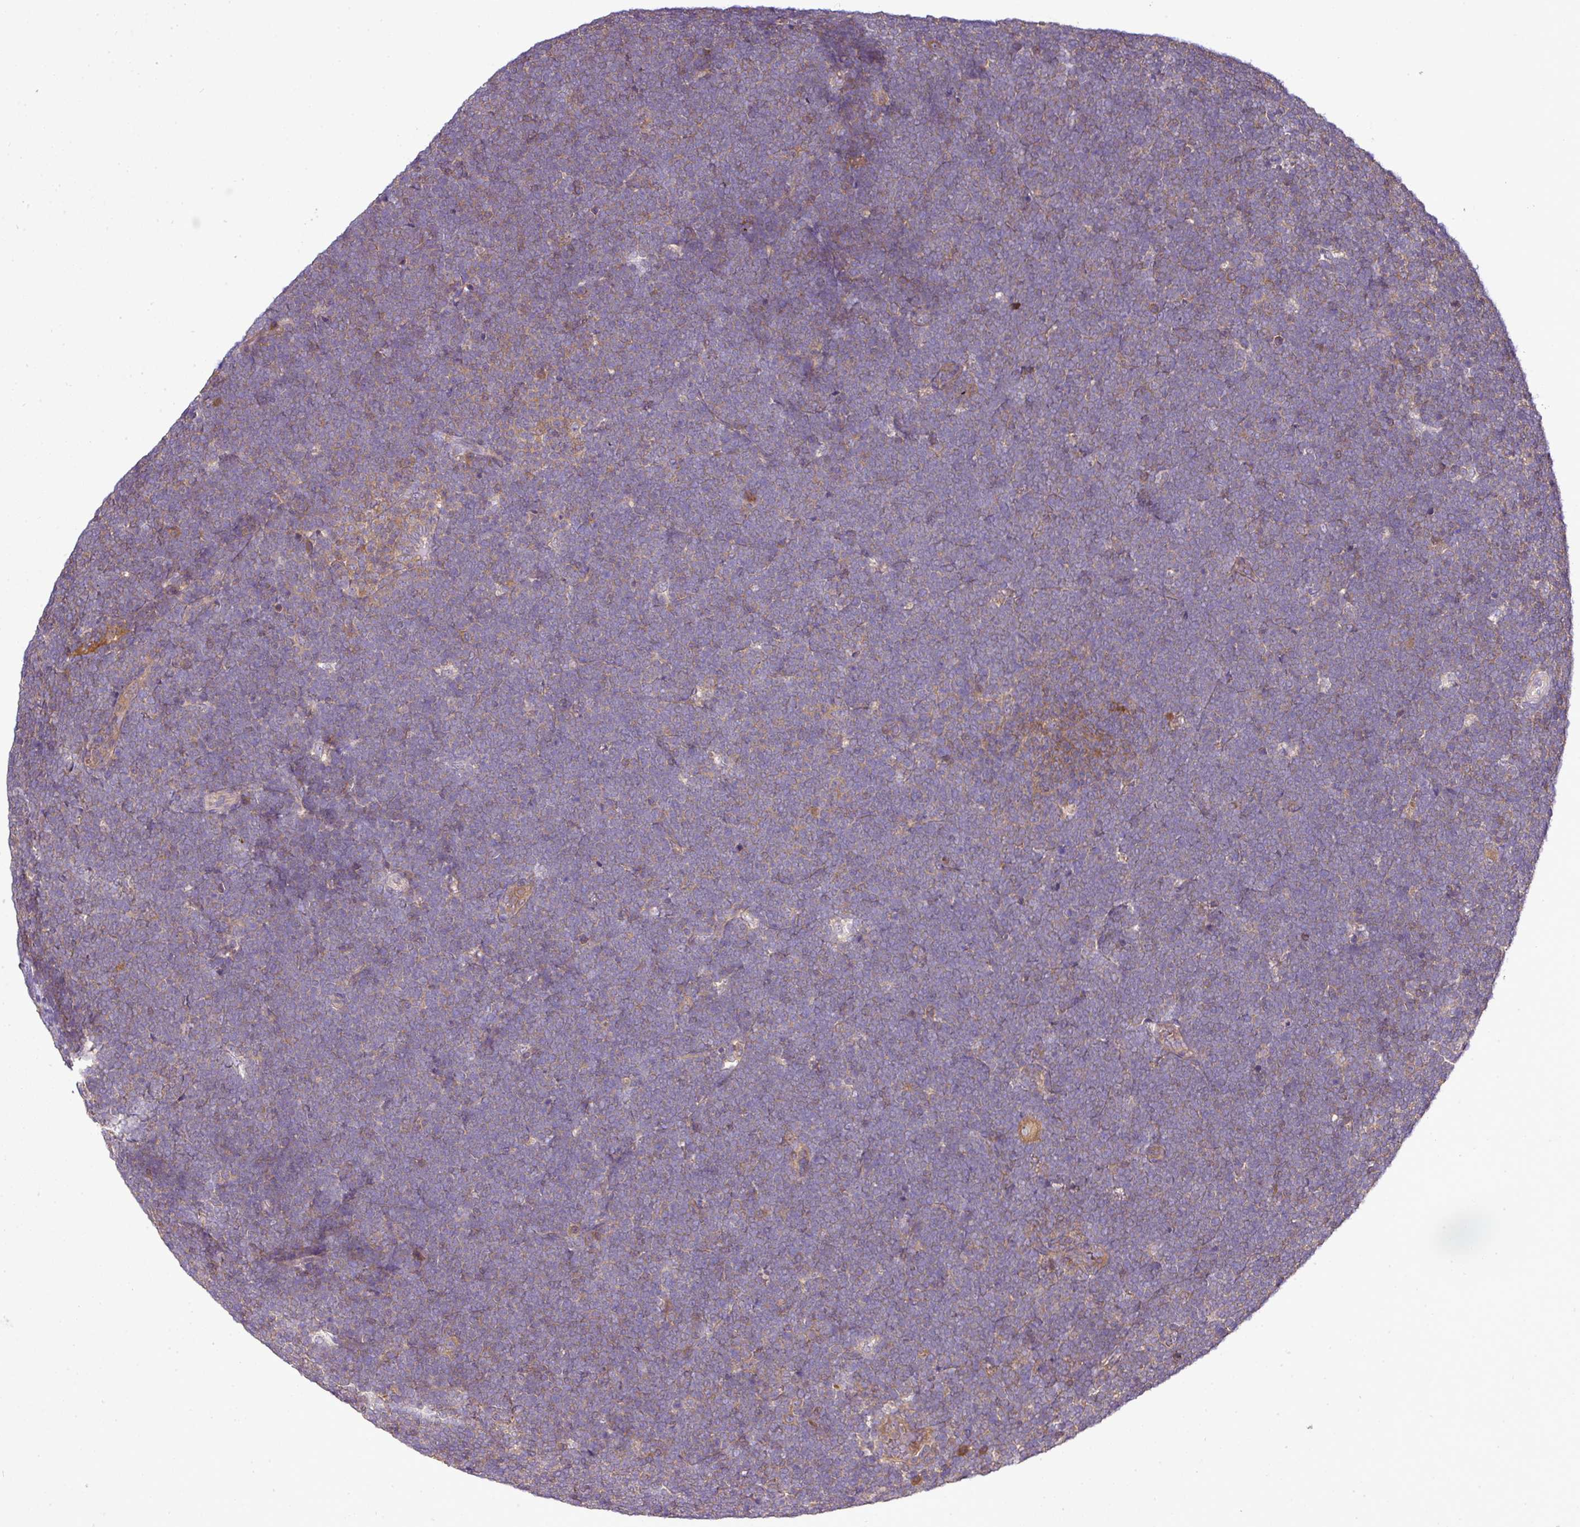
{"staining": {"intensity": "negative", "quantity": "none", "location": "none"}, "tissue": "lymphoma", "cell_type": "Tumor cells", "image_type": "cancer", "snomed": [{"axis": "morphology", "description": "Malignant lymphoma, non-Hodgkin's type, High grade"}, {"axis": "topography", "description": "Lymph node"}], "caption": "Immunohistochemistry of human malignant lymphoma, non-Hodgkin's type (high-grade) demonstrates no expression in tumor cells. Nuclei are stained in blue.", "gene": "TMEM107", "patient": {"sex": "male", "age": 13}}